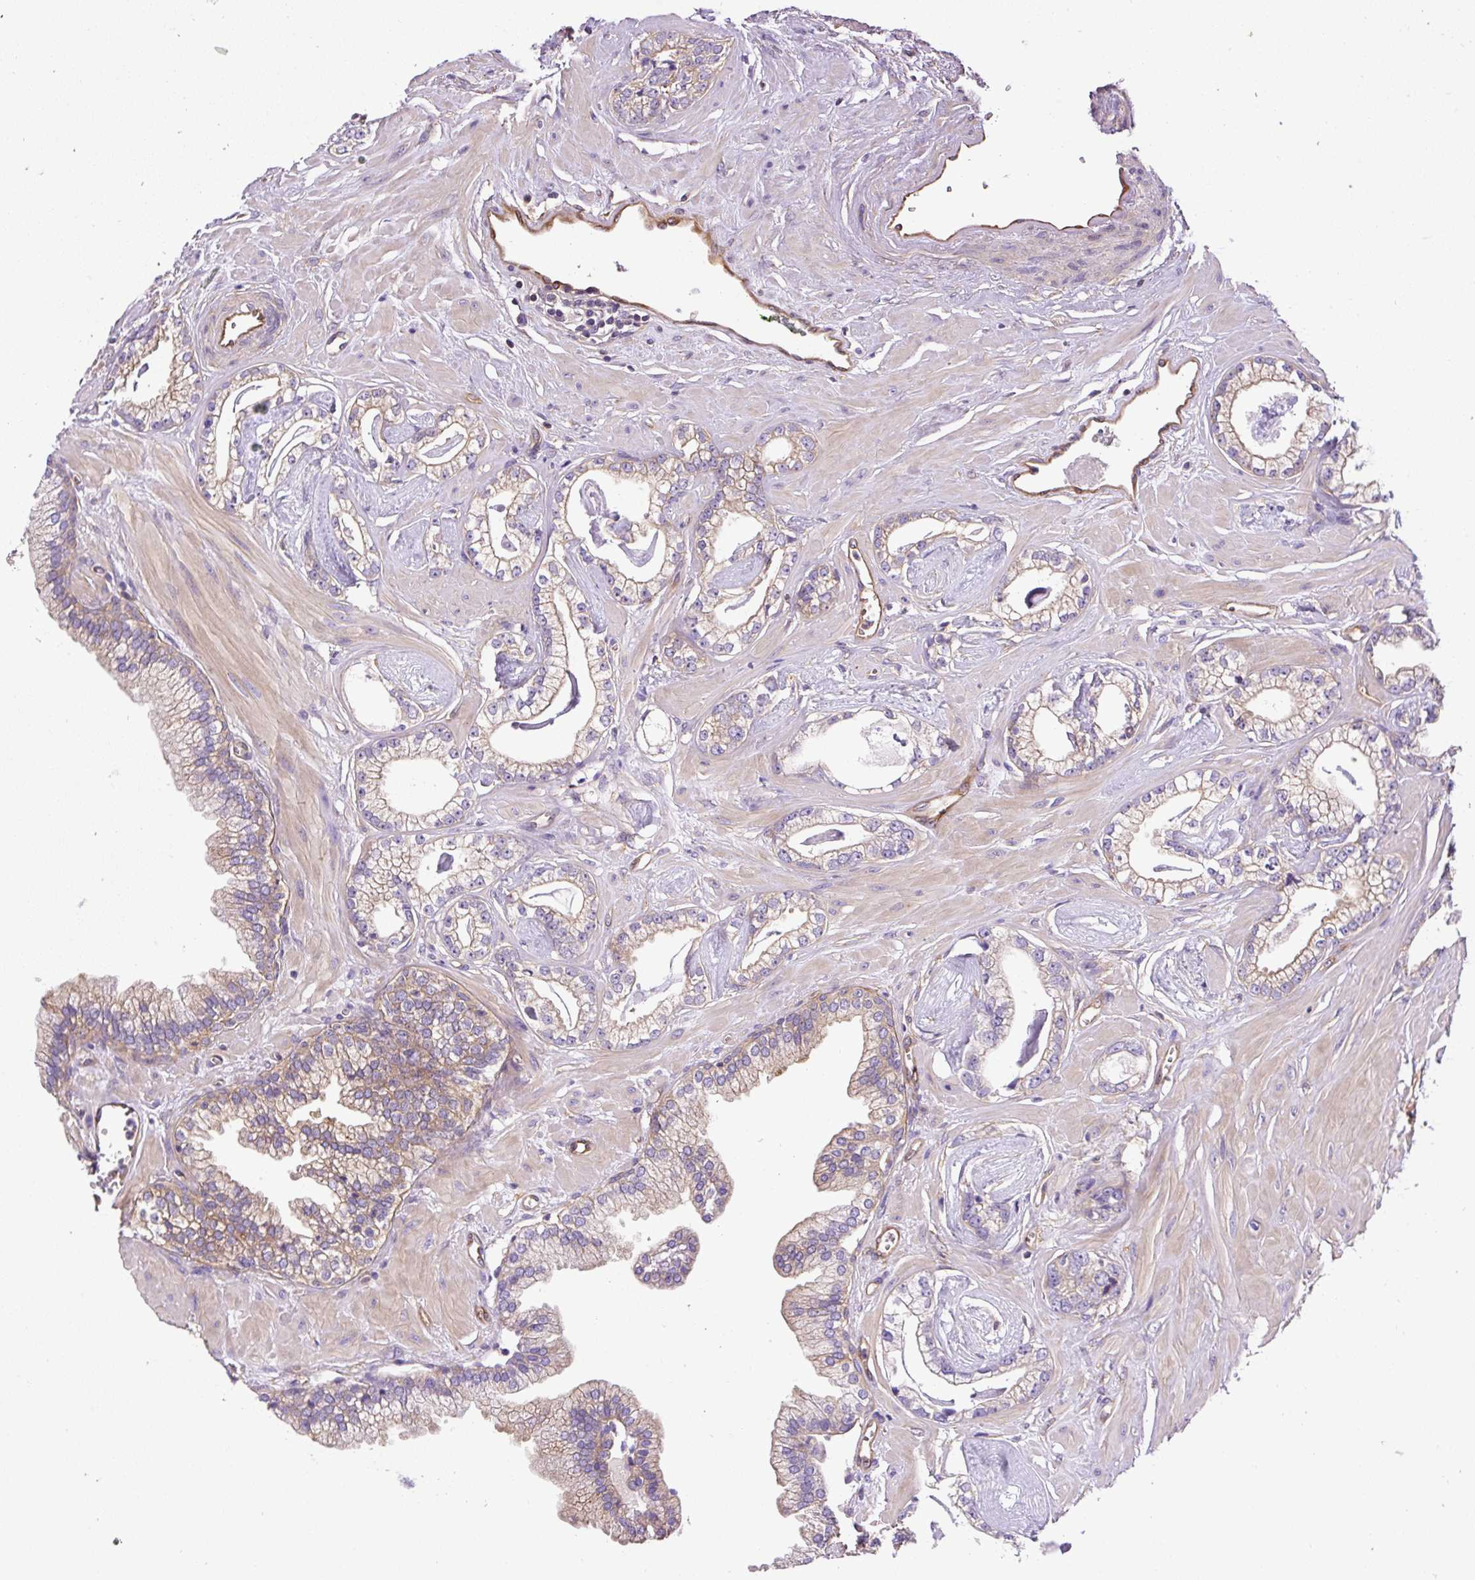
{"staining": {"intensity": "weak", "quantity": "<25%", "location": "cytoplasmic/membranous"}, "tissue": "prostate cancer", "cell_type": "Tumor cells", "image_type": "cancer", "snomed": [{"axis": "morphology", "description": "Adenocarcinoma, Low grade"}, {"axis": "topography", "description": "Prostate"}], "caption": "A high-resolution image shows immunohistochemistry staining of prostate cancer, which demonstrates no significant positivity in tumor cells.", "gene": "DCTN1", "patient": {"sex": "male", "age": 60}}